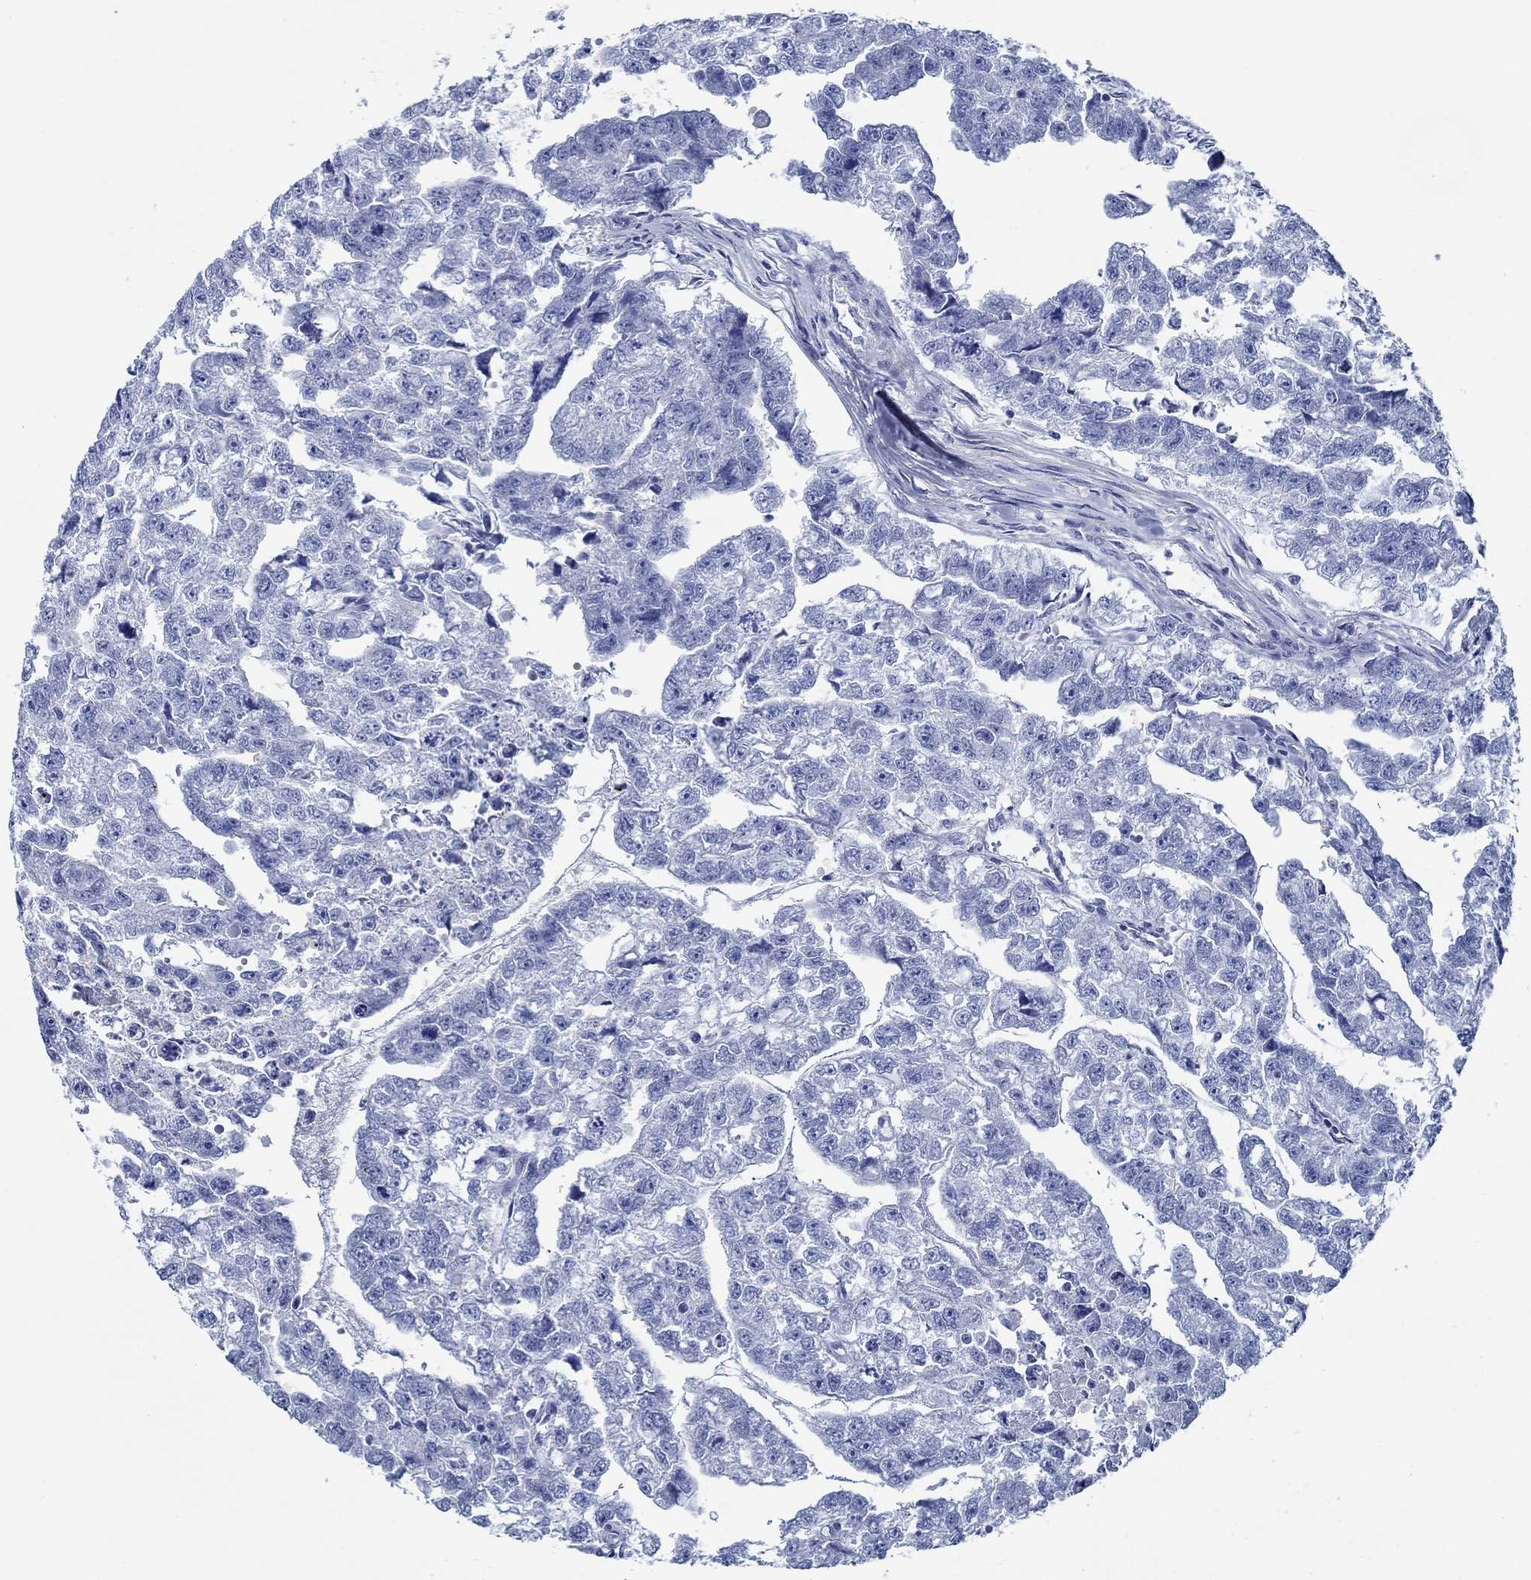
{"staining": {"intensity": "negative", "quantity": "none", "location": "none"}, "tissue": "testis cancer", "cell_type": "Tumor cells", "image_type": "cancer", "snomed": [{"axis": "morphology", "description": "Carcinoma, Embryonal, NOS"}, {"axis": "morphology", "description": "Teratoma, malignant, NOS"}, {"axis": "topography", "description": "Testis"}], "caption": "This is a image of immunohistochemistry staining of testis cancer (embryonal carcinoma), which shows no staining in tumor cells.", "gene": "SVEP1", "patient": {"sex": "male", "age": 44}}